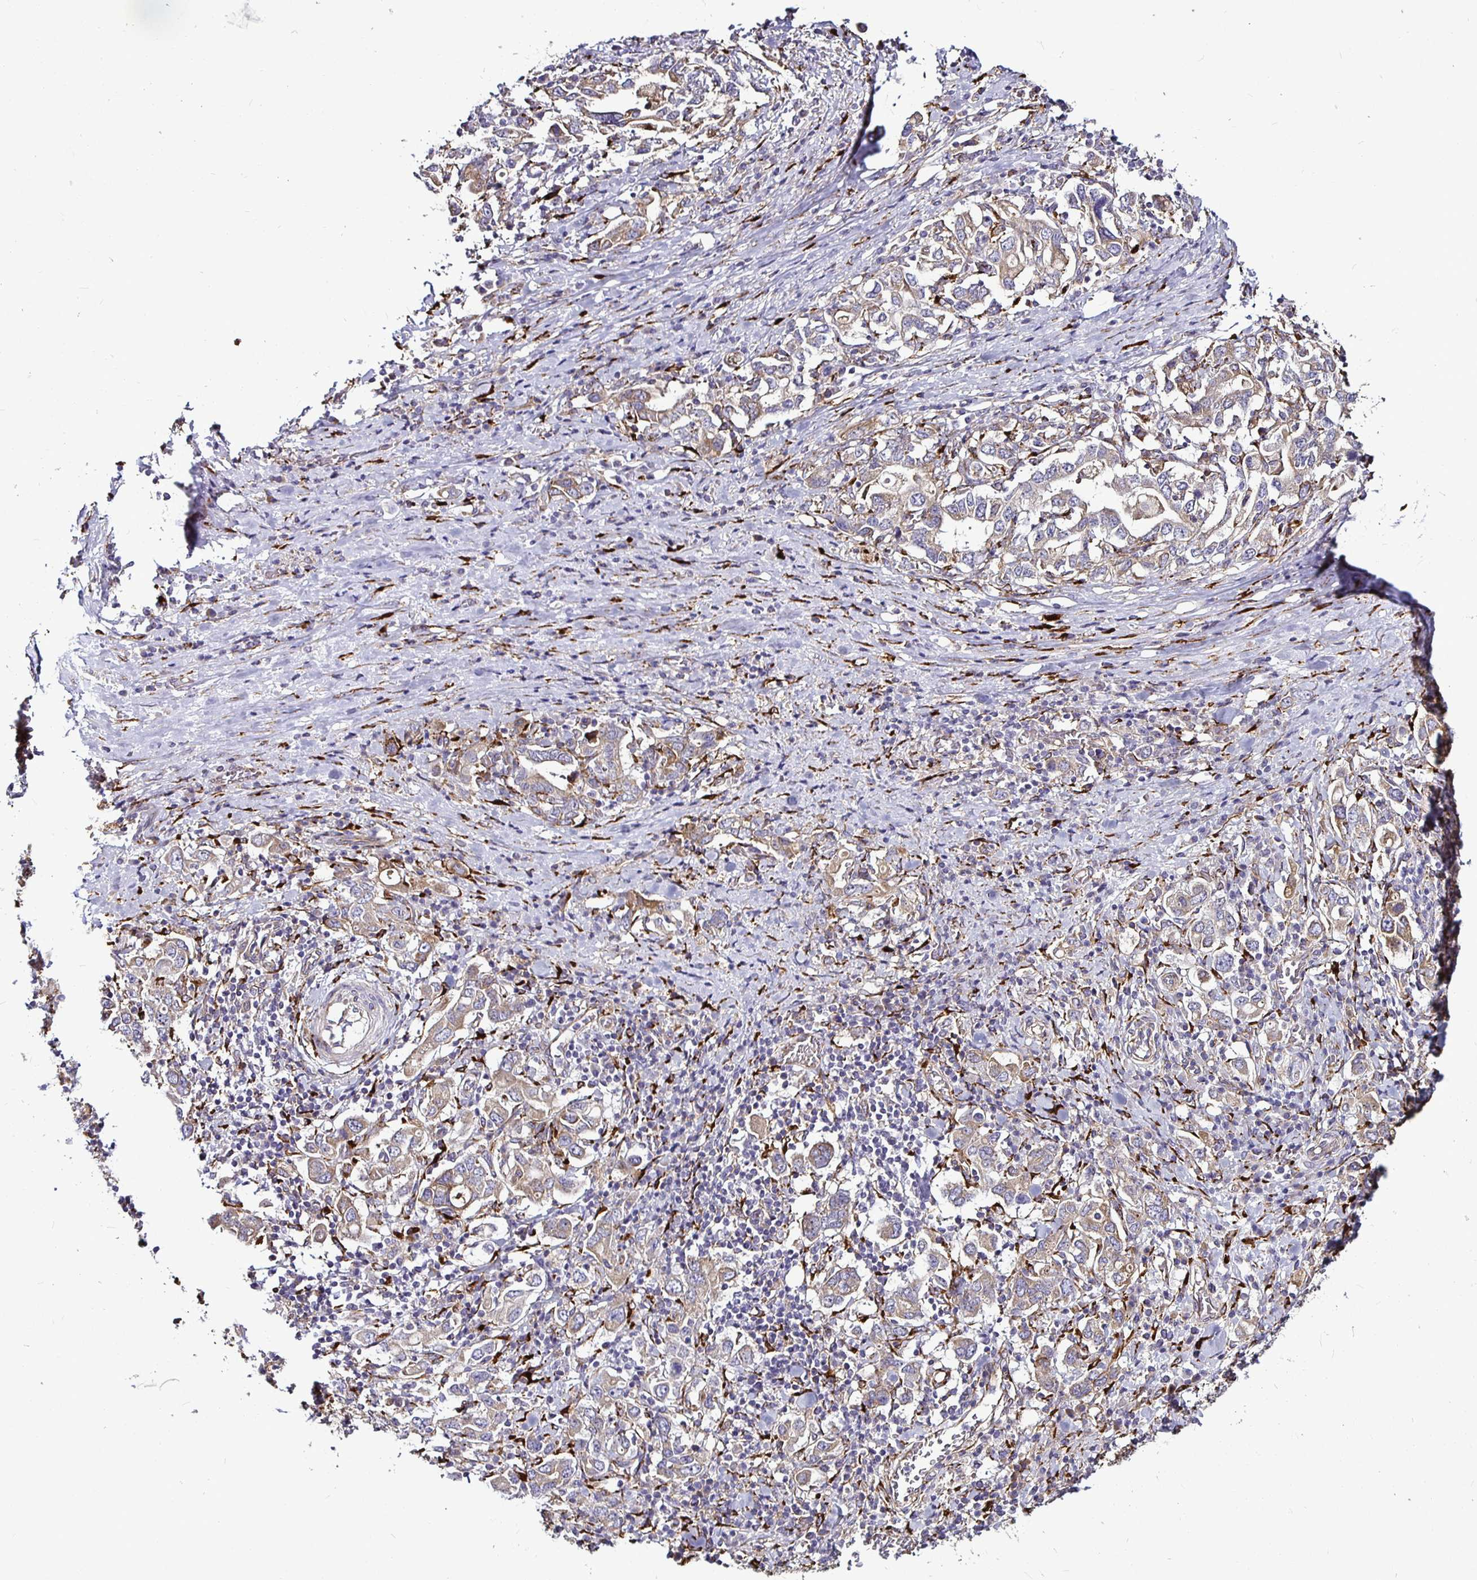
{"staining": {"intensity": "weak", "quantity": "25%-75%", "location": "cytoplasmic/membranous"}, "tissue": "stomach cancer", "cell_type": "Tumor cells", "image_type": "cancer", "snomed": [{"axis": "morphology", "description": "Adenocarcinoma, NOS"}, {"axis": "topography", "description": "Stomach, upper"}, {"axis": "topography", "description": "Stomach"}], "caption": "Immunohistochemistry staining of stomach cancer, which demonstrates low levels of weak cytoplasmic/membranous staining in approximately 25%-75% of tumor cells indicating weak cytoplasmic/membranous protein staining. The staining was performed using DAB (brown) for protein detection and nuclei were counterstained in hematoxylin (blue).", "gene": "P4HA2", "patient": {"sex": "male", "age": 62}}